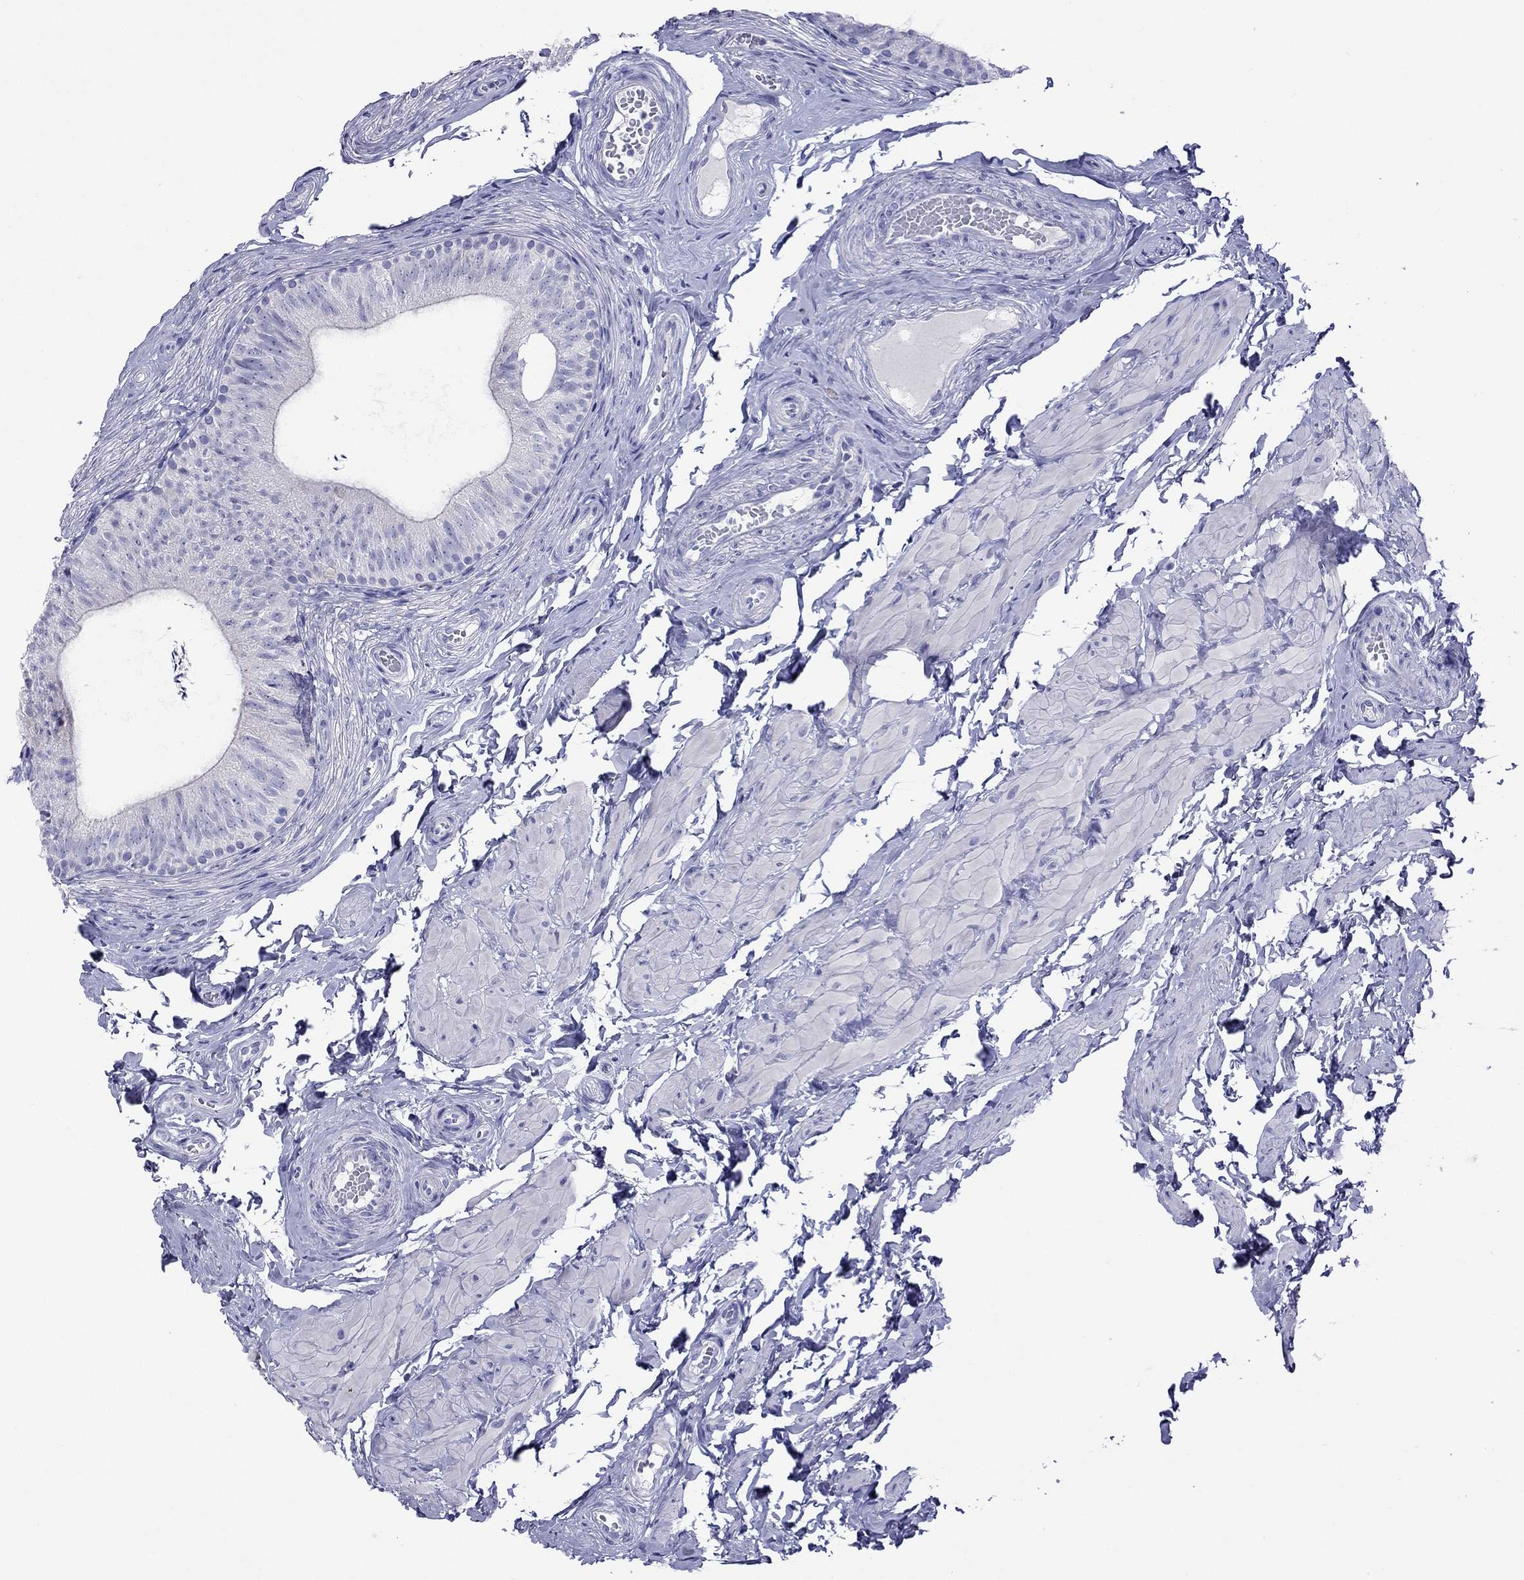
{"staining": {"intensity": "negative", "quantity": "none", "location": "none"}, "tissue": "epididymis", "cell_type": "Glandular cells", "image_type": "normal", "snomed": [{"axis": "morphology", "description": "Normal tissue, NOS"}, {"axis": "topography", "description": "Epididymis, spermatic cord, NOS"}, {"axis": "topography", "description": "Epididymis"}, {"axis": "topography", "description": "Peripheral nerve tissue"}], "caption": "Immunohistochemistry (IHC) of unremarkable epididymis shows no positivity in glandular cells. Brightfield microscopy of immunohistochemistry stained with DAB (brown) and hematoxylin (blue), captured at high magnification.", "gene": "FIGLA", "patient": {"sex": "male", "age": 29}}